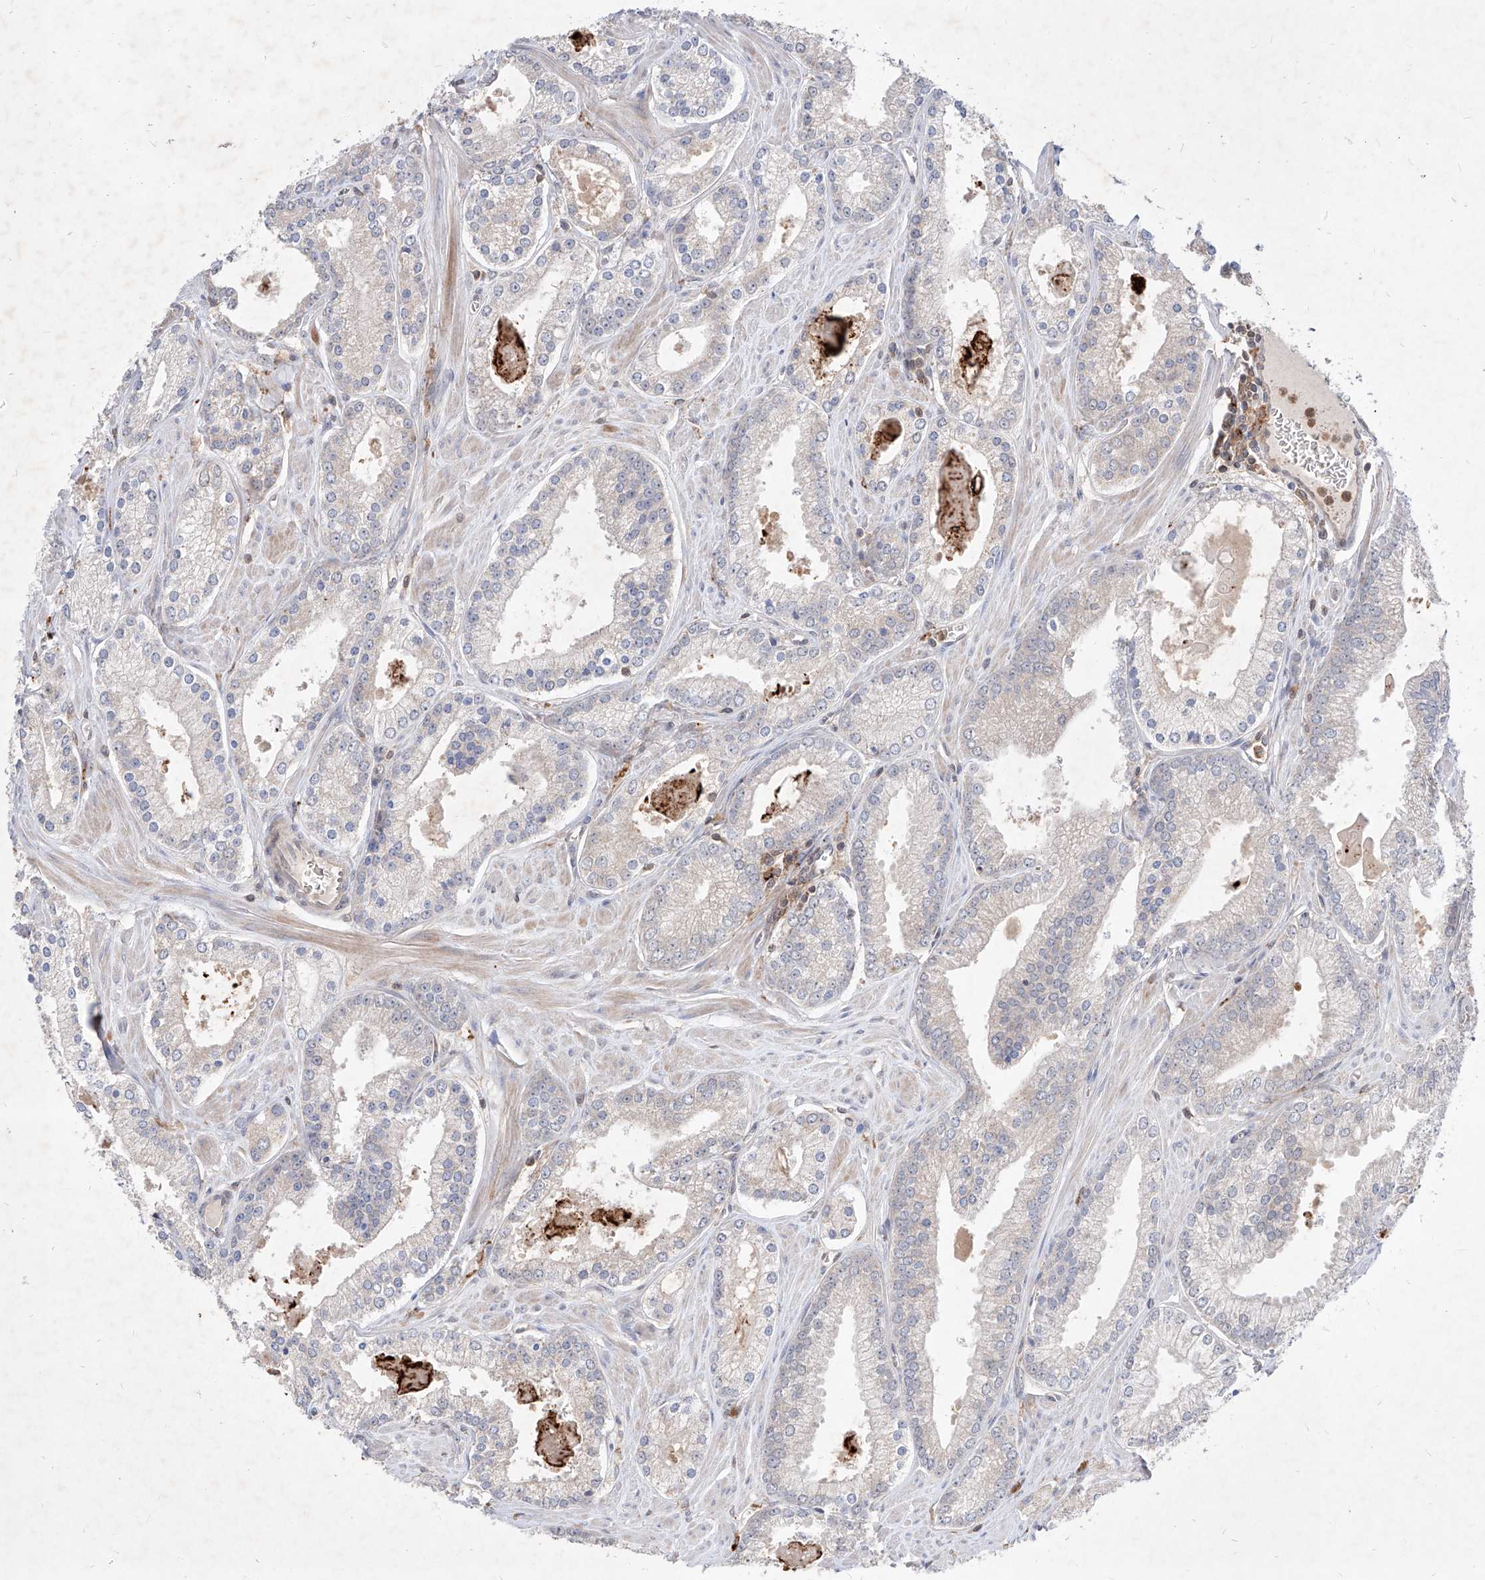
{"staining": {"intensity": "negative", "quantity": "none", "location": "none"}, "tissue": "prostate cancer", "cell_type": "Tumor cells", "image_type": "cancer", "snomed": [{"axis": "morphology", "description": "Adenocarcinoma, Low grade"}, {"axis": "topography", "description": "Prostate"}], "caption": "Human prostate cancer stained for a protein using immunohistochemistry reveals no expression in tumor cells.", "gene": "TSNAX", "patient": {"sex": "male", "age": 54}}